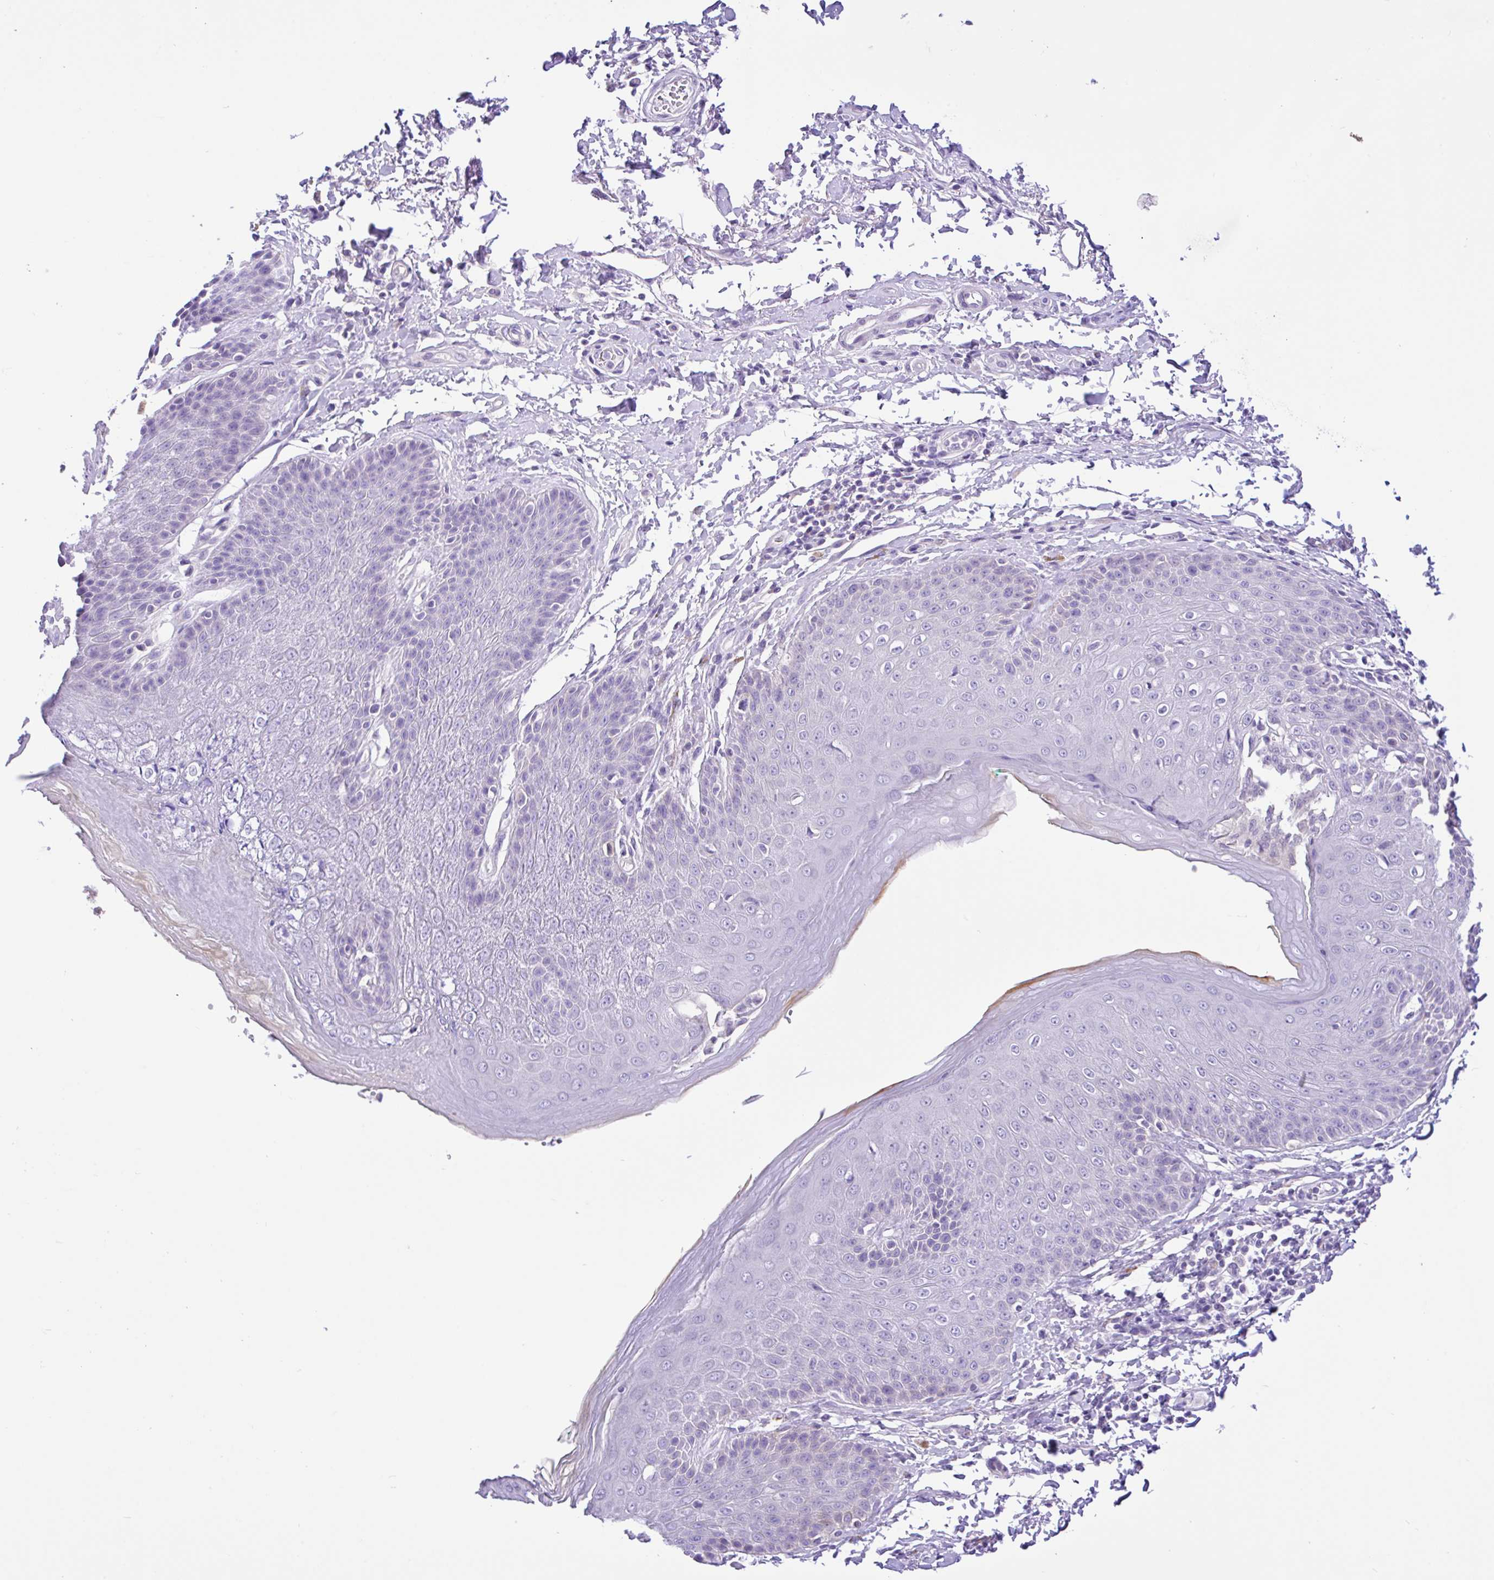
{"staining": {"intensity": "negative", "quantity": "none", "location": "none"}, "tissue": "skin", "cell_type": "Epidermal cells", "image_type": "normal", "snomed": [{"axis": "morphology", "description": "Normal tissue, NOS"}, {"axis": "topography", "description": "Peripheral nerve tissue"}], "caption": "Skin was stained to show a protein in brown. There is no significant positivity in epidermal cells. (Stains: DAB (3,3'-diaminobenzidine) immunohistochemistry with hematoxylin counter stain, Microscopy: brightfield microscopy at high magnification).", "gene": "ANO4", "patient": {"sex": "male", "age": 51}}